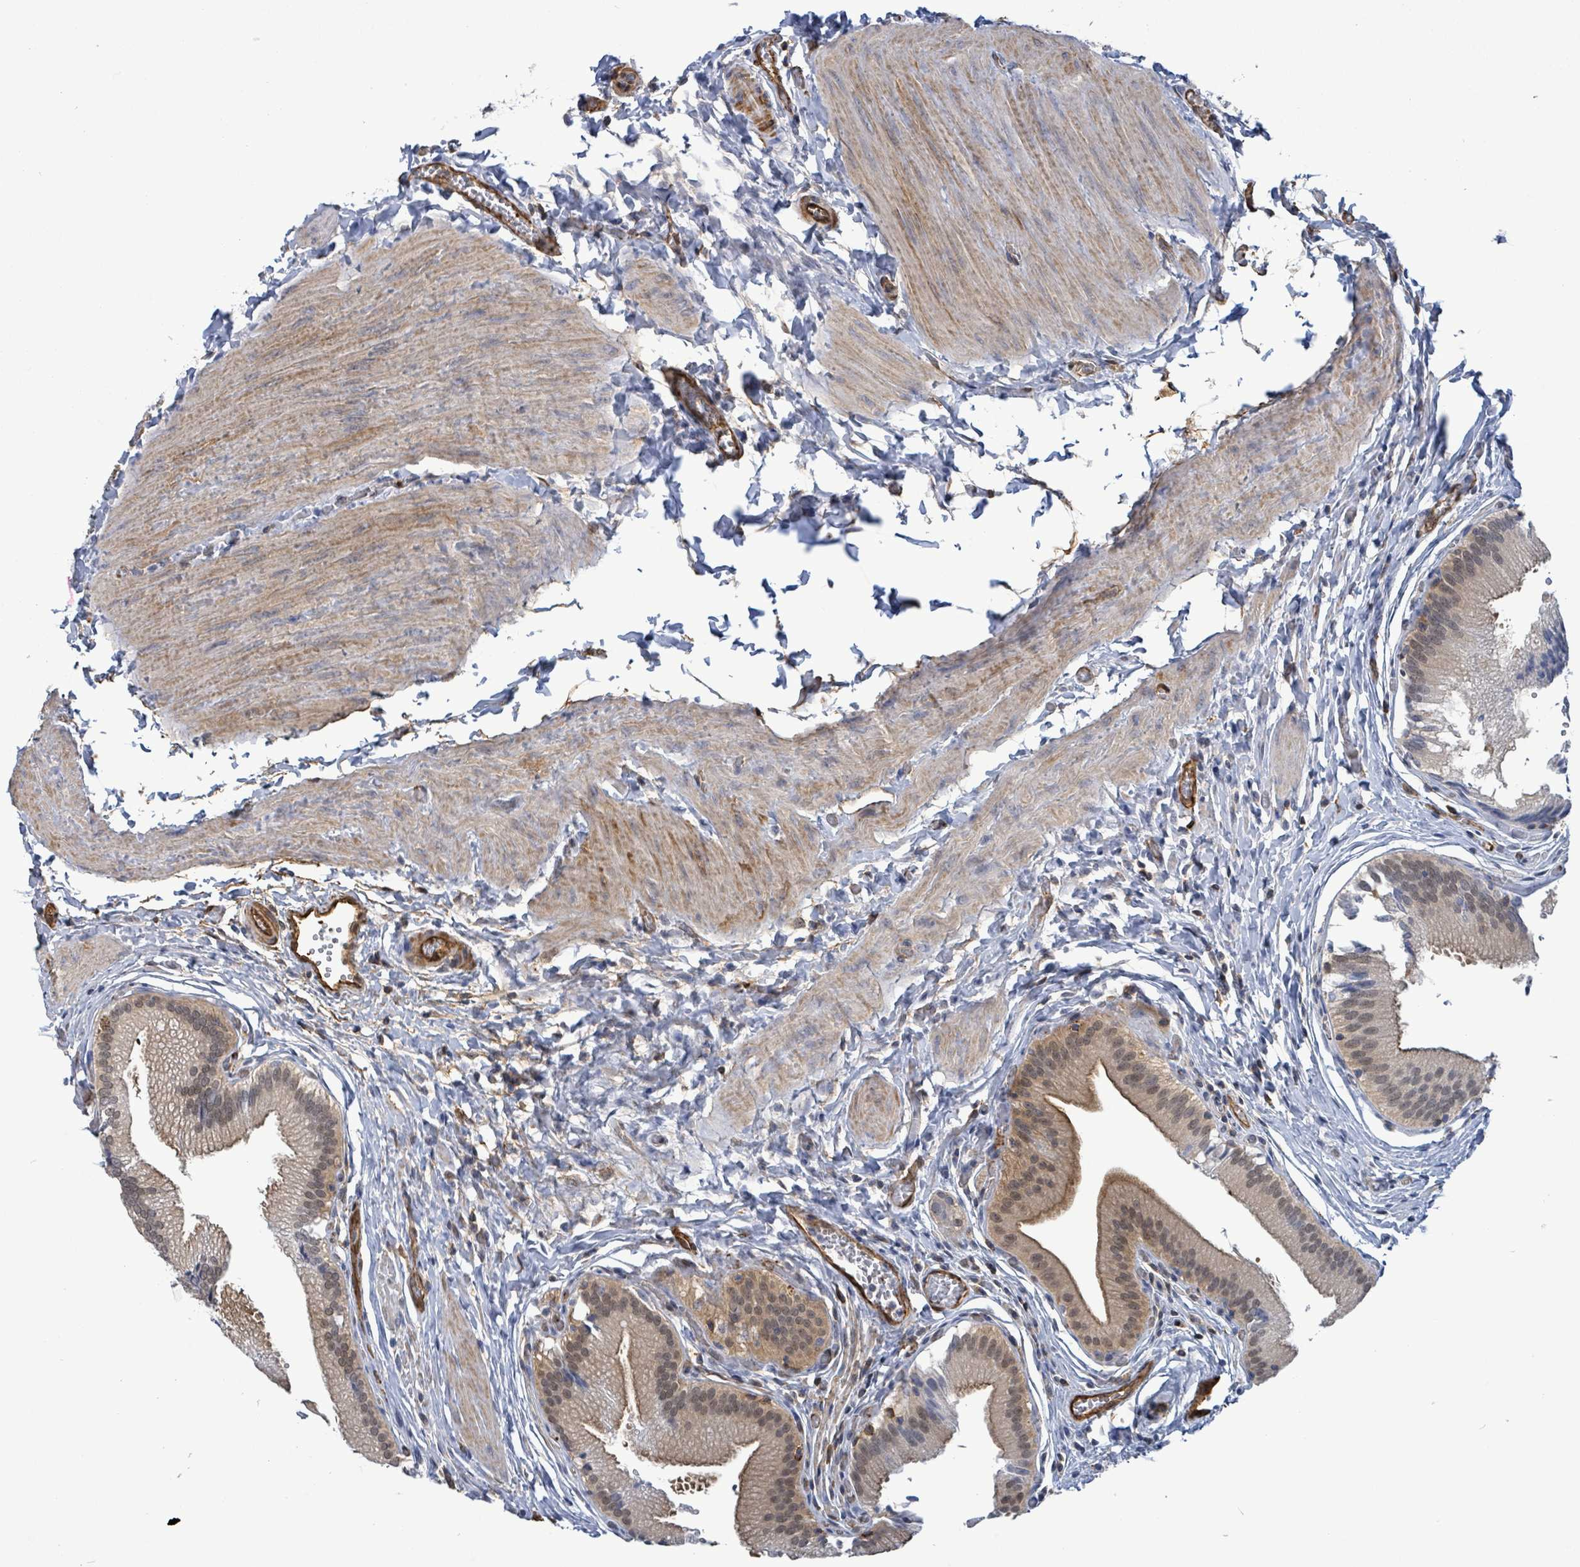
{"staining": {"intensity": "moderate", "quantity": "25%-75%", "location": "cytoplasmic/membranous,nuclear"}, "tissue": "gallbladder", "cell_type": "Glandular cells", "image_type": "normal", "snomed": [{"axis": "morphology", "description": "Normal tissue, NOS"}, {"axis": "topography", "description": "Gallbladder"}, {"axis": "topography", "description": "Peripheral nerve tissue"}], "caption": "The image exhibits immunohistochemical staining of unremarkable gallbladder. There is moderate cytoplasmic/membranous,nuclear positivity is seen in approximately 25%-75% of glandular cells.", "gene": "PRKRIP1", "patient": {"sex": "male", "age": 17}}